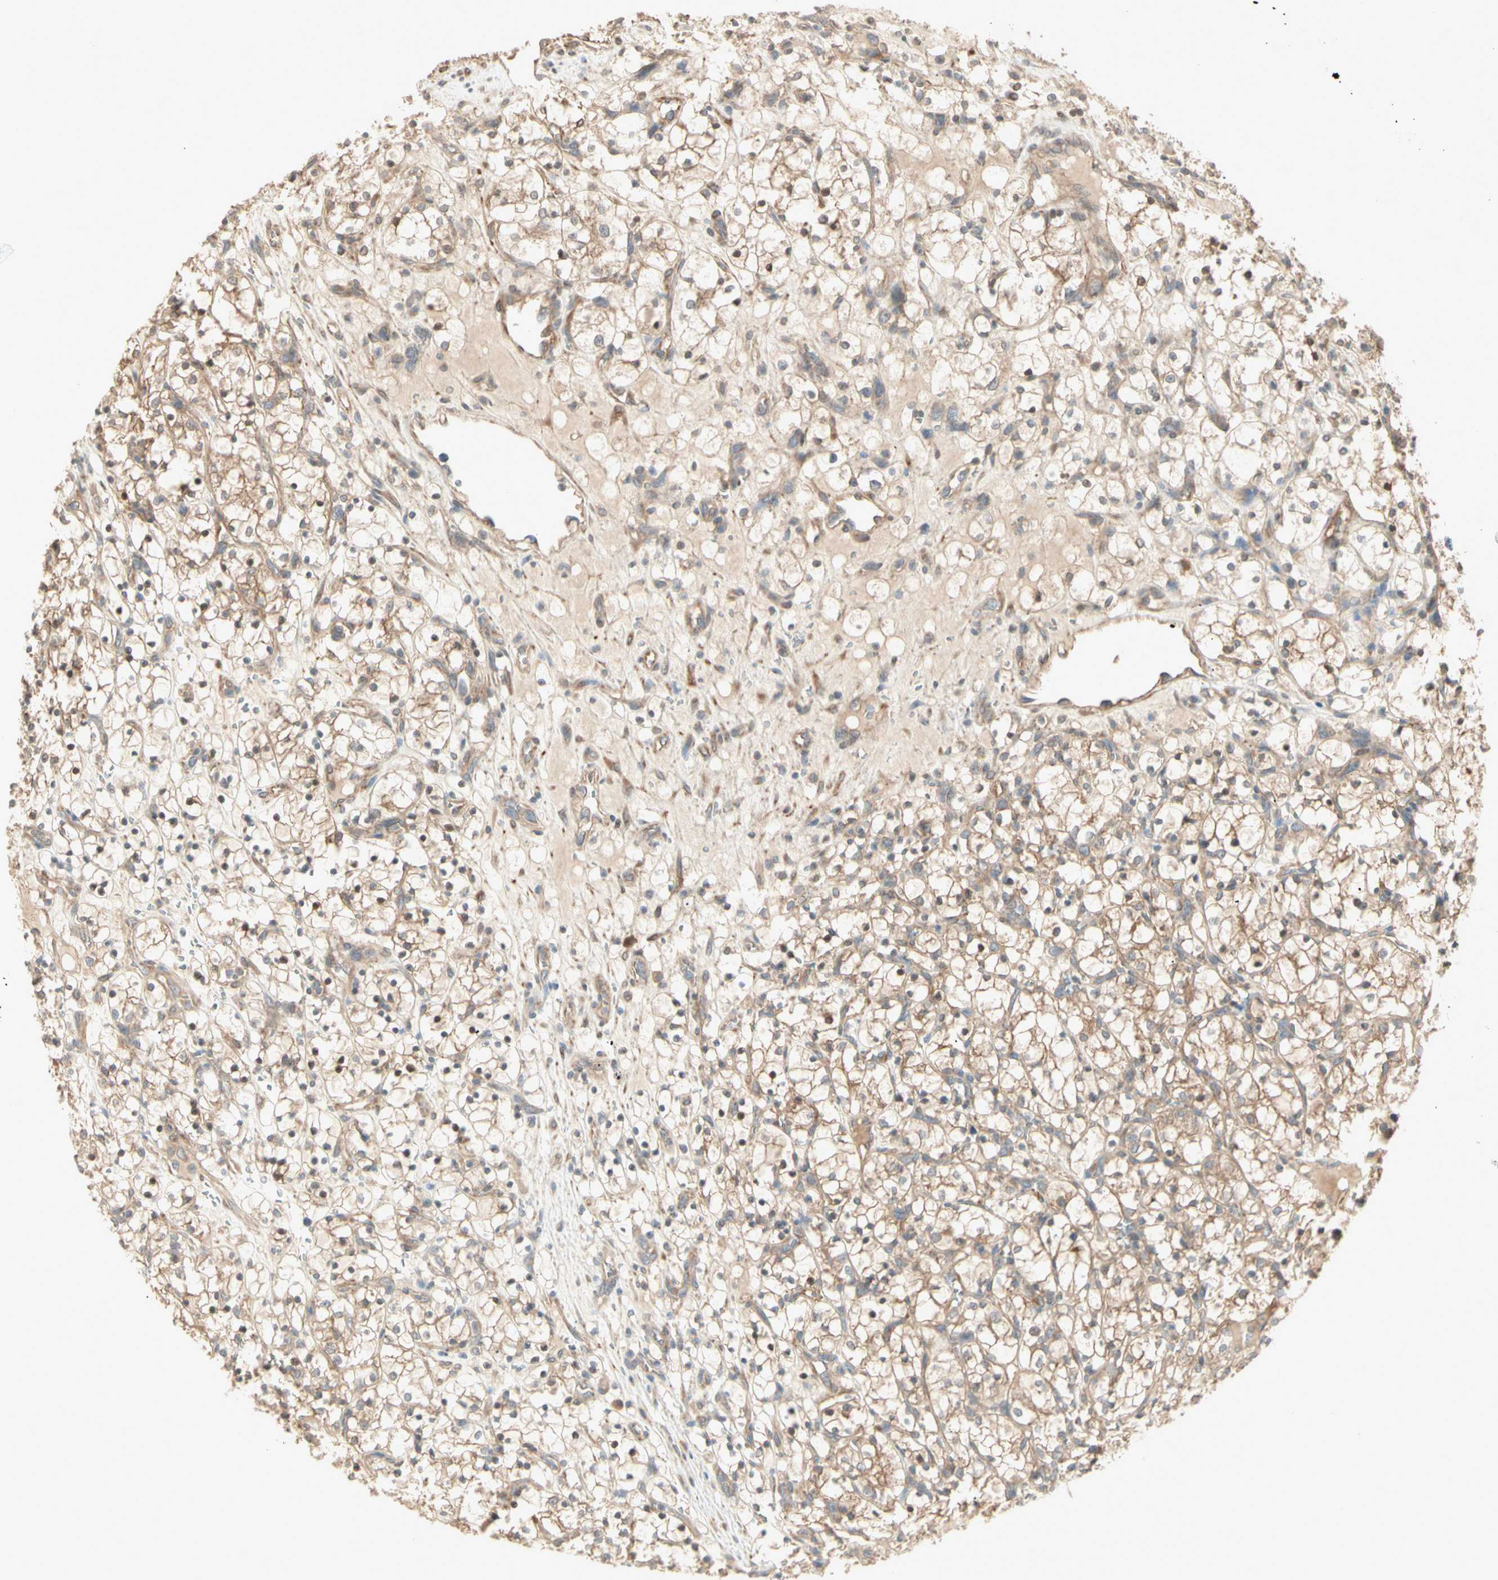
{"staining": {"intensity": "moderate", "quantity": ">75%", "location": "cytoplasmic/membranous"}, "tissue": "renal cancer", "cell_type": "Tumor cells", "image_type": "cancer", "snomed": [{"axis": "morphology", "description": "Adenocarcinoma, NOS"}, {"axis": "topography", "description": "Kidney"}], "caption": "High-magnification brightfield microscopy of renal adenocarcinoma stained with DAB (3,3'-diaminobenzidine) (brown) and counterstained with hematoxylin (blue). tumor cells exhibit moderate cytoplasmic/membranous expression is appreciated in approximately>75% of cells.", "gene": "IRAG1", "patient": {"sex": "female", "age": 69}}